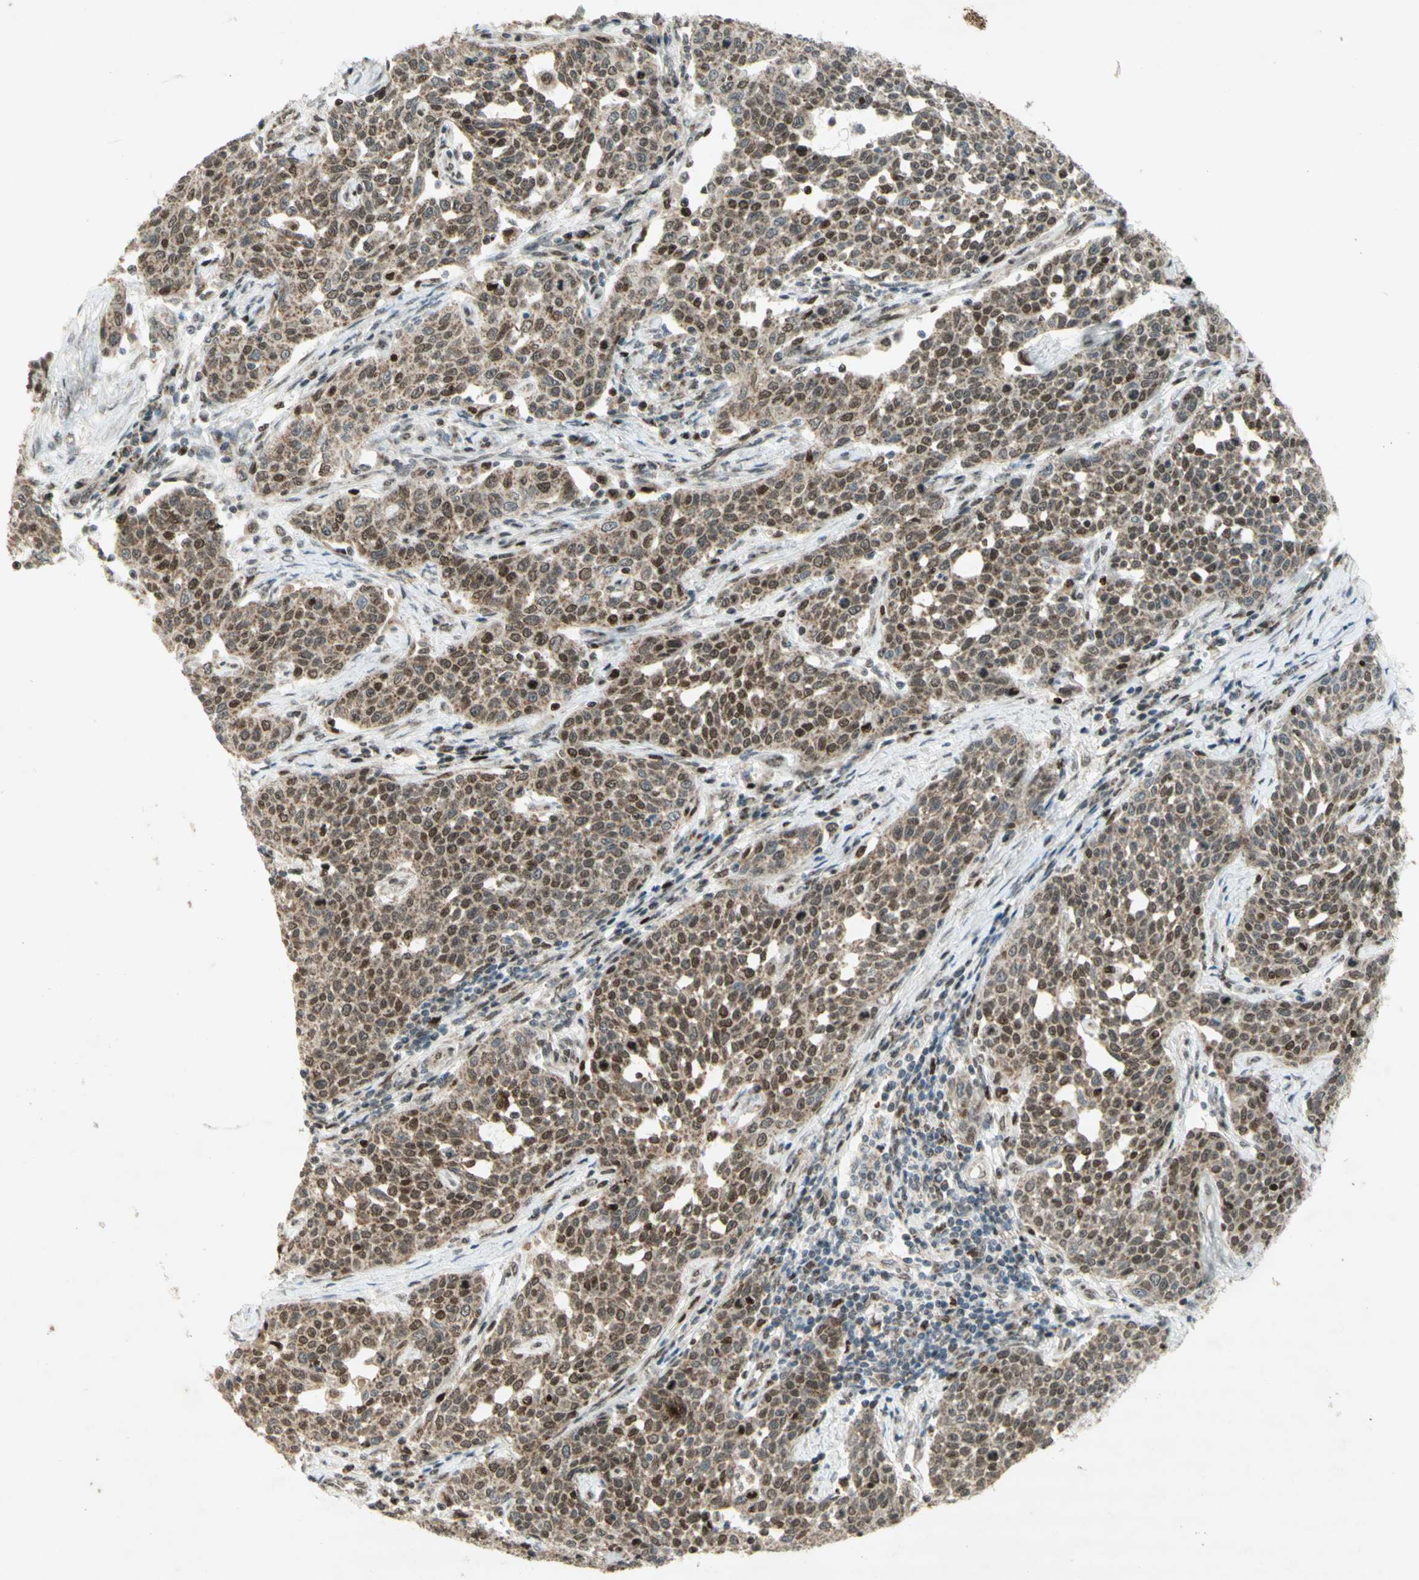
{"staining": {"intensity": "moderate", "quantity": ">75%", "location": "nuclear"}, "tissue": "cervical cancer", "cell_type": "Tumor cells", "image_type": "cancer", "snomed": [{"axis": "morphology", "description": "Squamous cell carcinoma, NOS"}, {"axis": "topography", "description": "Cervix"}], "caption": "An image of human squamous cell carcinoma (cervical) stained for a protein displays moderate nuclear brown staining in tumor cells.", "gene": "DNMT3A", "patient": {"sex": "female", "age": 34}}